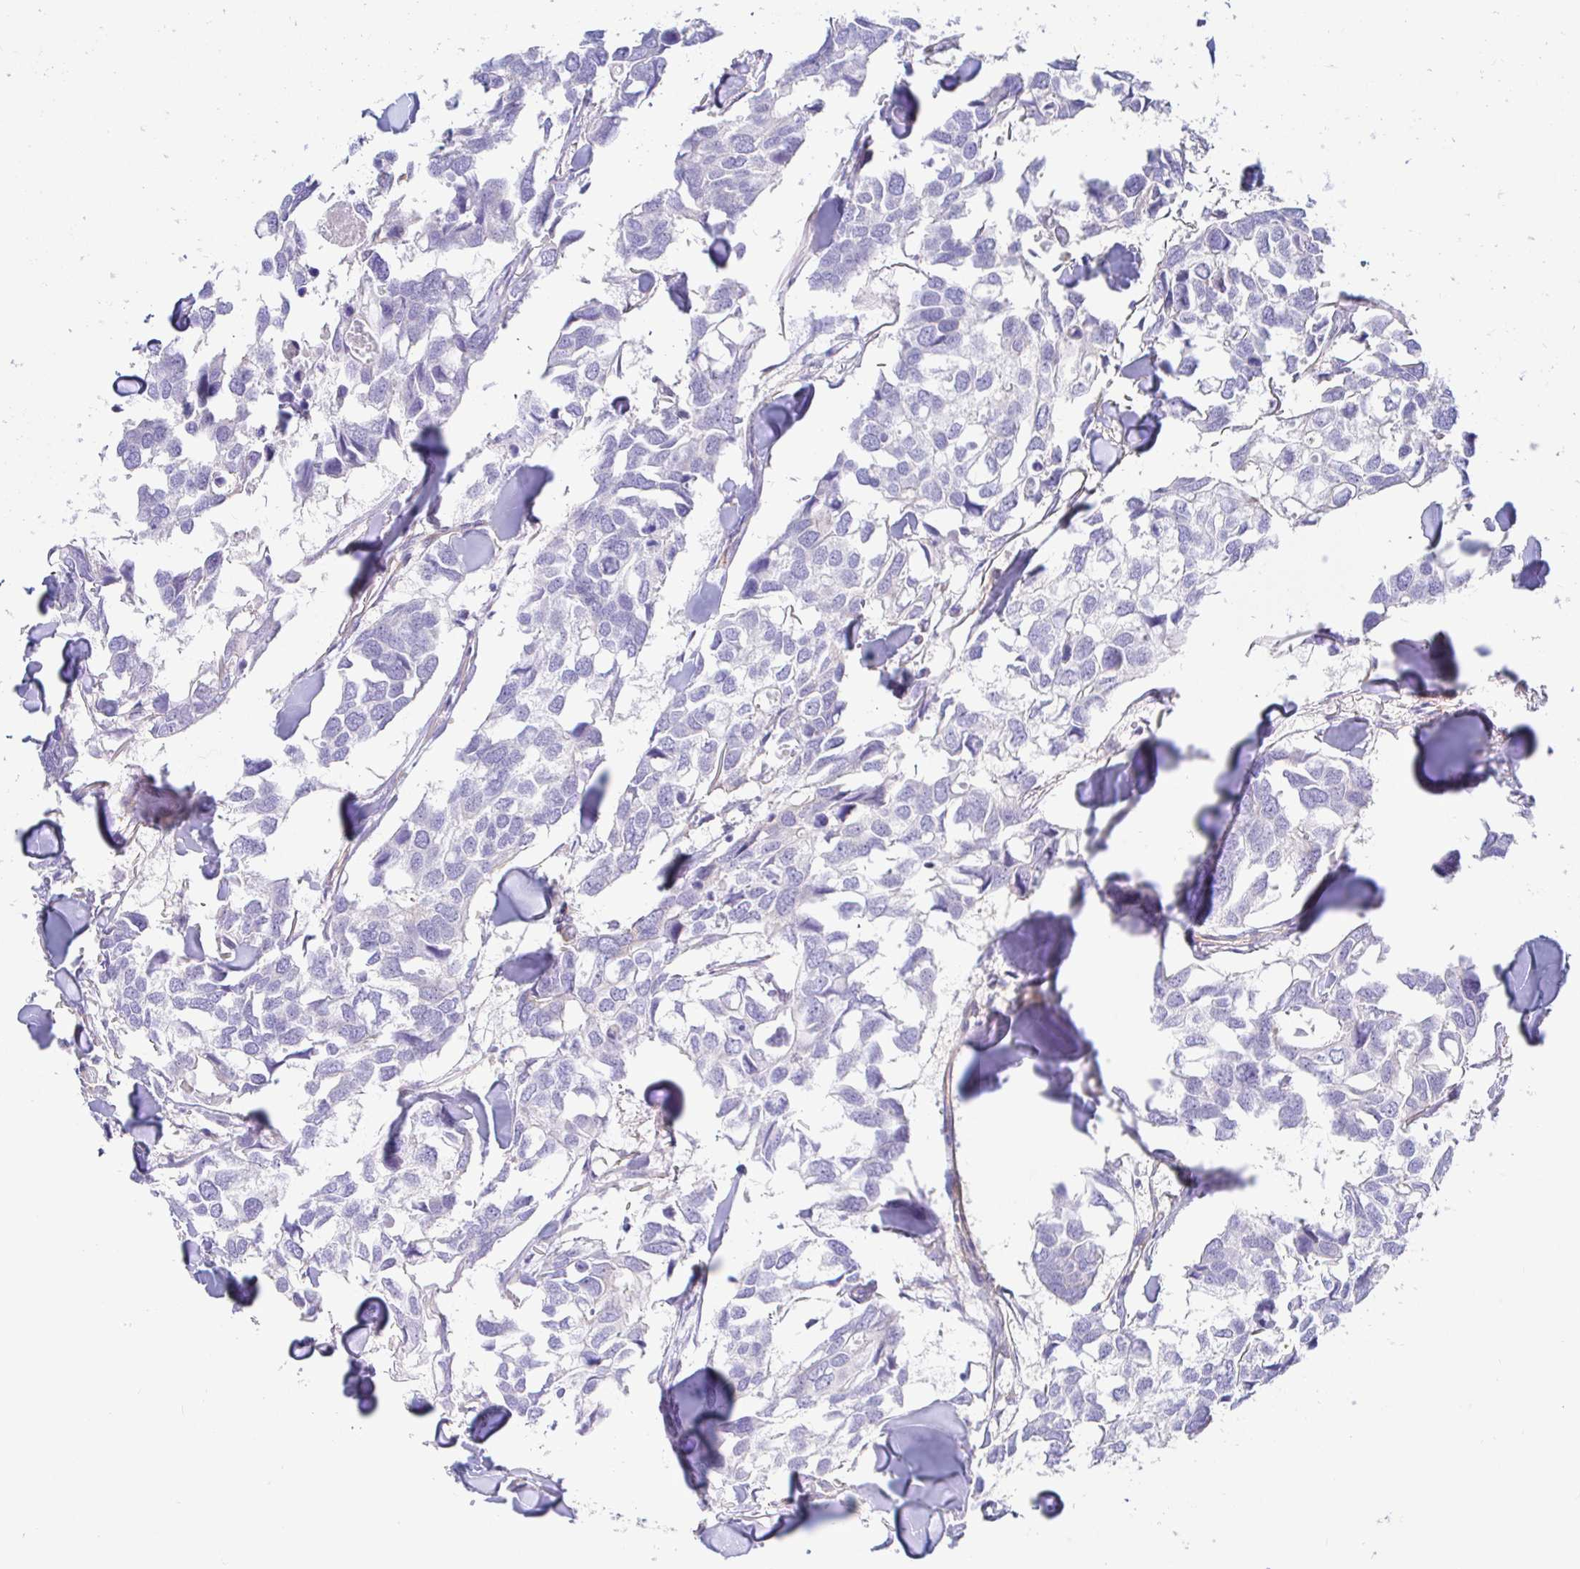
{"staining": {"intensity": "negative", "quantity": "none", "location": "none"}, "tissue": "breast cancer", "cell_type": "Tumor cells", "image_type": "cancer", "snomed": [{"axis": "morphology", "description": "Duct carcinoma"}, {"axis": "topography", "description": "Breast"}], "caption": "This is an immunohistochemistry image of breast infiltrating ductal carcinoma. There is no staining in tumor cells.", "gene": "ARL4D", "patient": {"sex": "female", "age": 83}}